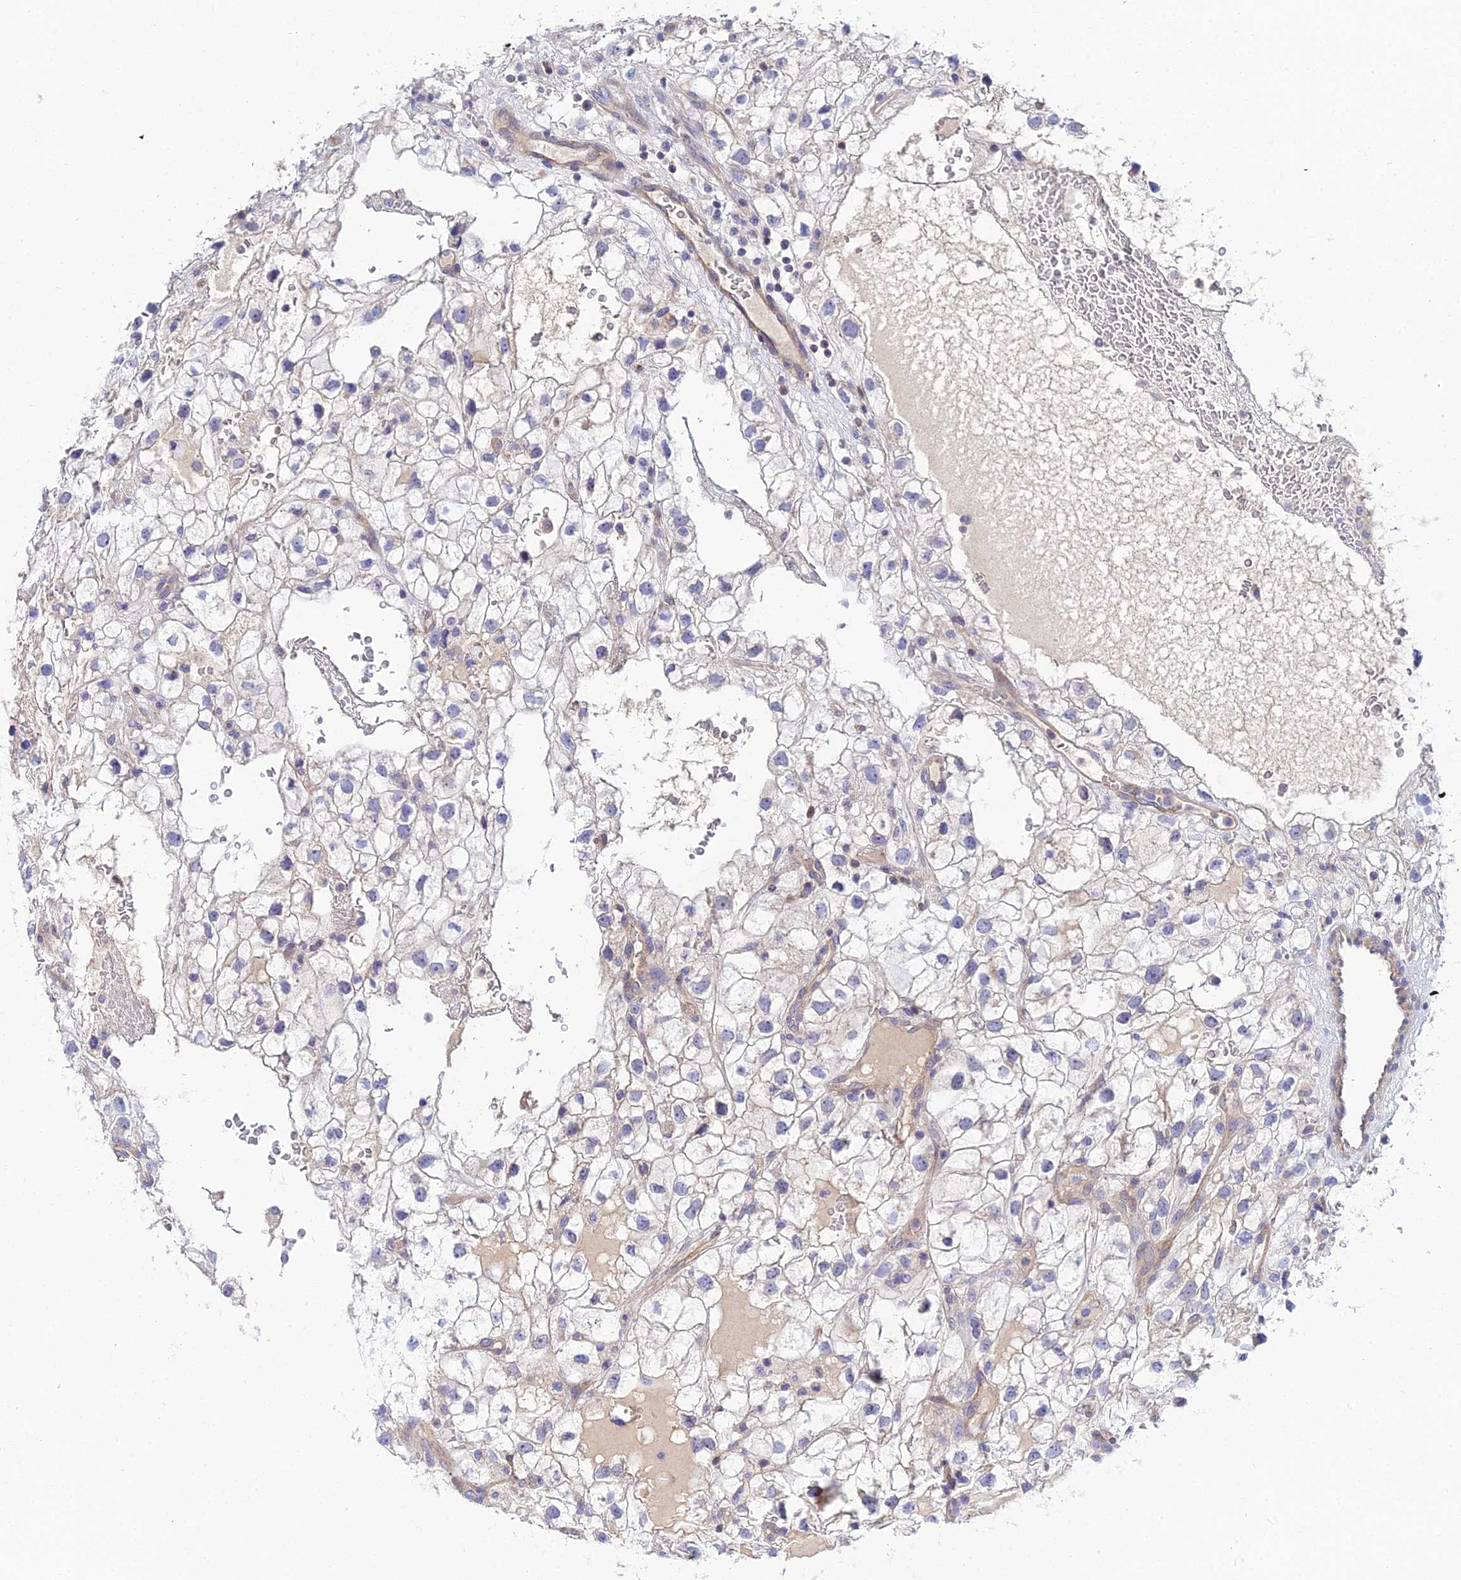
{"staining": {"intensity": "negative", "quantity": "none", "location": "none"}, "tissue": "renal cancer", "cell_type": "Tumor cells", "image_type": "cancer", "snomed": [{"axis": "morphology", "description": "Adenocarcinoma, NOS"}, {"axis": "topography", "description": "Kidney"}], "caption": "IHC of human adenocarcinoma (renal) reveals no staining in tumor cells.", "gene": "APOBEC3H", "patient": {"sex": "male", "age": 59}}